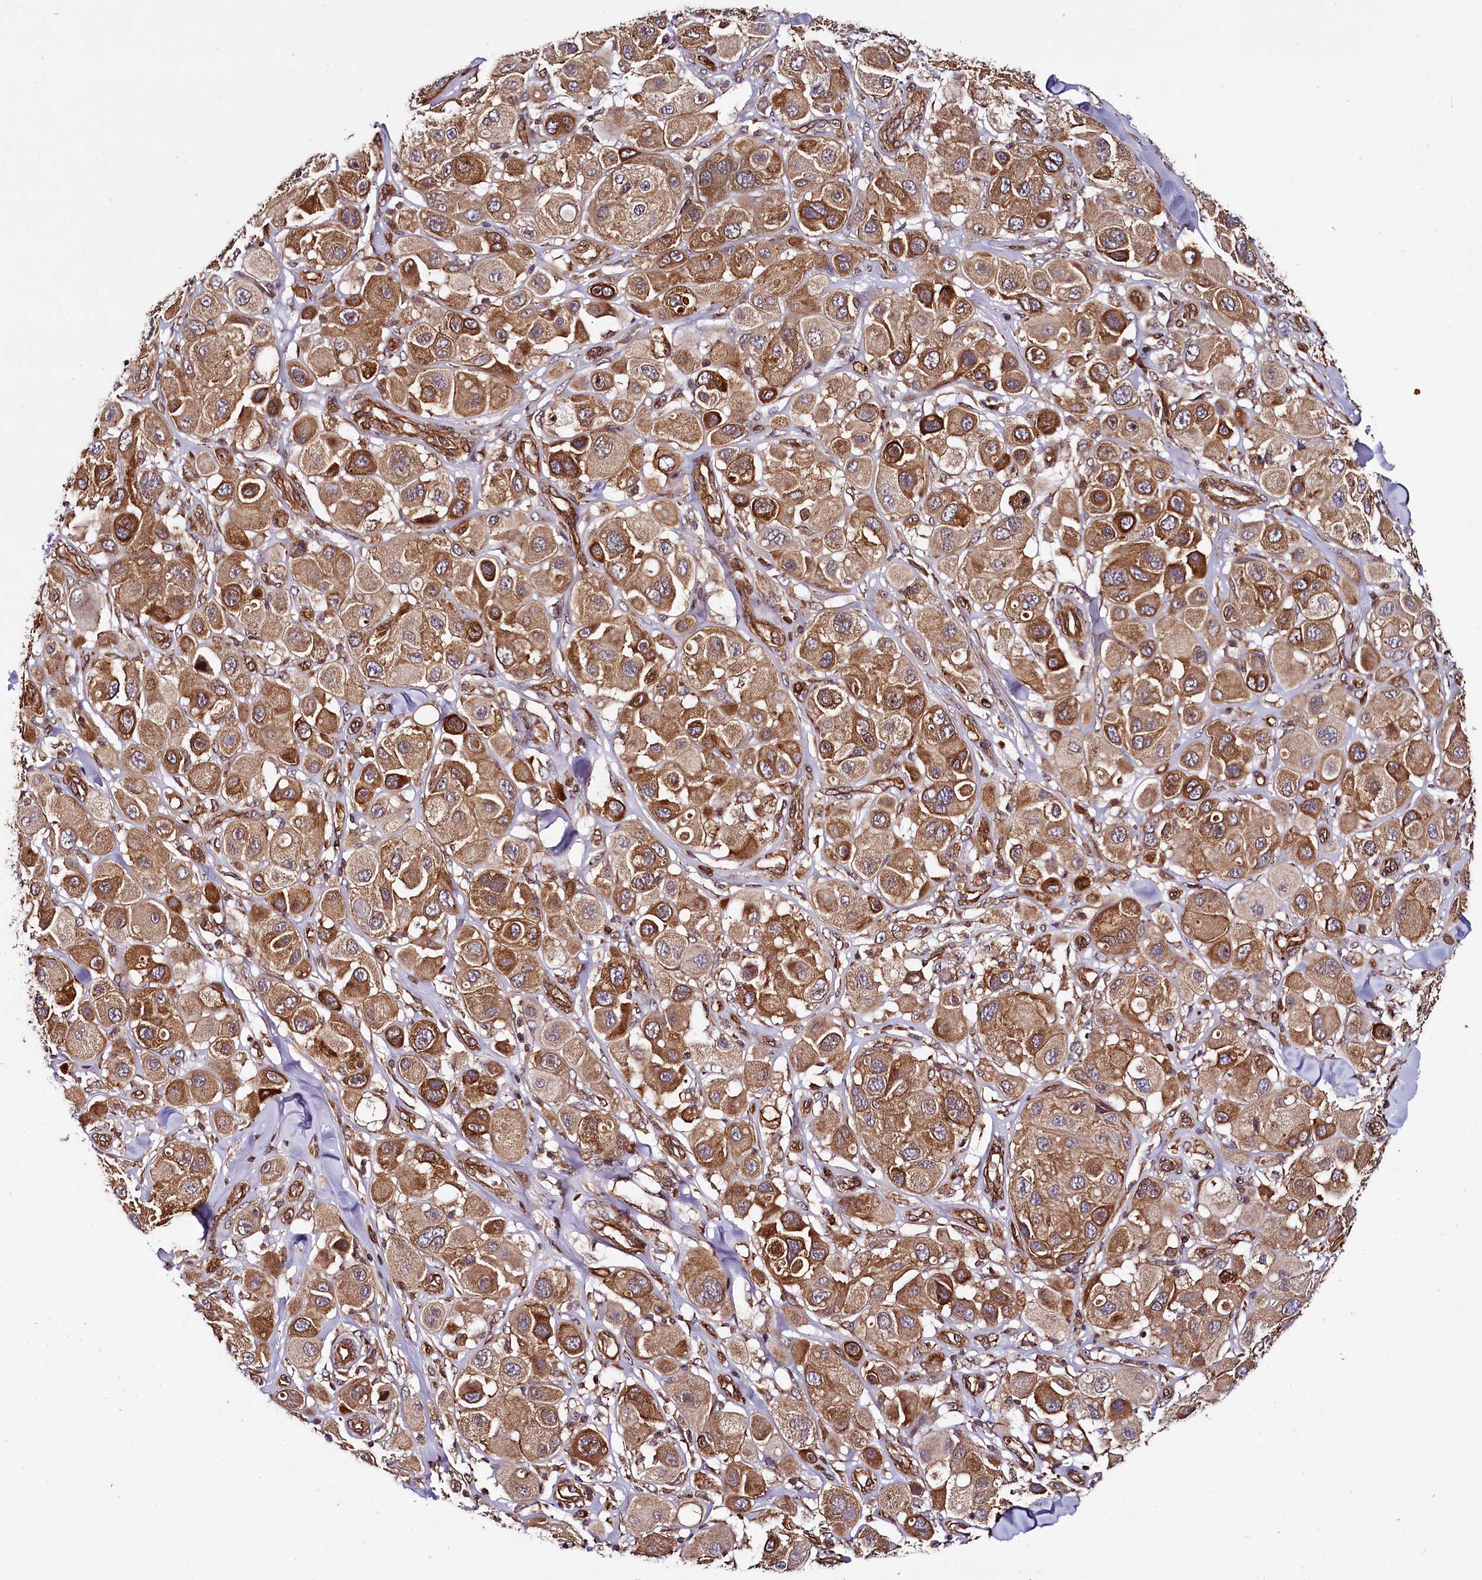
{"staining": {"intensity": "strong", "quantity": ">75%", "location": "cytoplasmic/membranous"}, "tissue": "melanoma", "cell_type": "Tumor cells", "image_type": "cancer", "snomed": [{"axis": "morphology", "description": "Malignant melanoma, Metastatic site"}, {"axis": "topography", "description": "Skin"}], "caption": "High-magnification brightfield microscopy of melanoma stained with DAB (brown) and counterstained with hematoxylin (blue). tumor cells exhibit strong cytoplasmic/membranous positivity is identified in approximately>75% of cells.", "gene": "SVIP", "patient": {"sex": "male", "age": 41}}